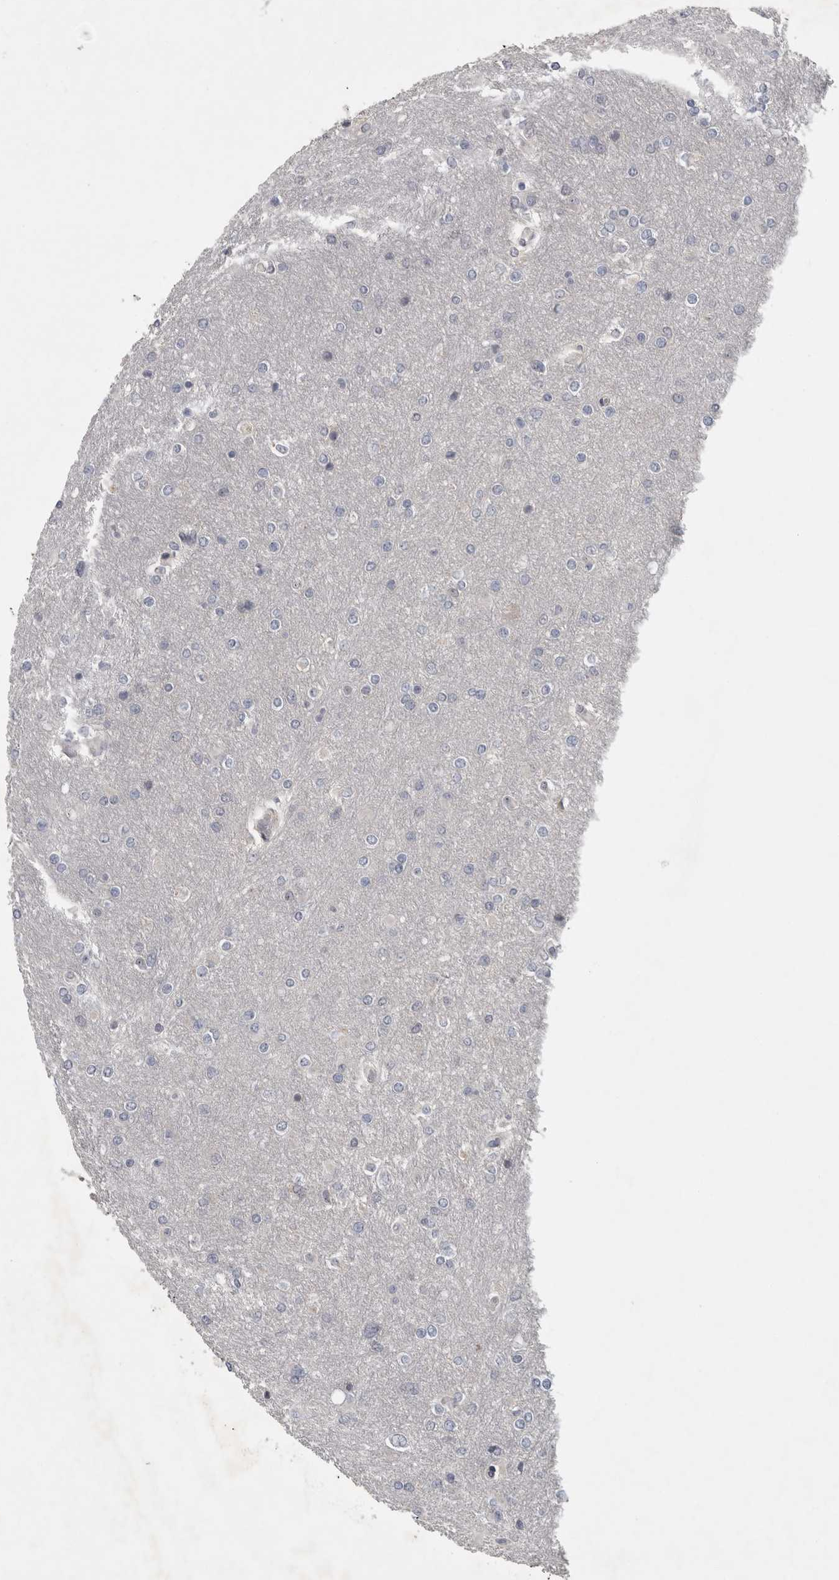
{"staining": {"intensity": "negative", "quantity": "none", "location": "none"}, "tissue": "glioma", "cell_type": "Tumor cells", "image_type": "cancer", "snomed": [{"axis": "morphology", "description": "Glioma, malignant, High grade"}, {"axis": "topography", "description": "Cerebral cortex"}], "caption": "Immunohistochemistry of high-grade glioma (malignant) exhibits no staining in tumor cells.", "gene": "RBM28", "patient": {"sex": "female", "age": 36}}